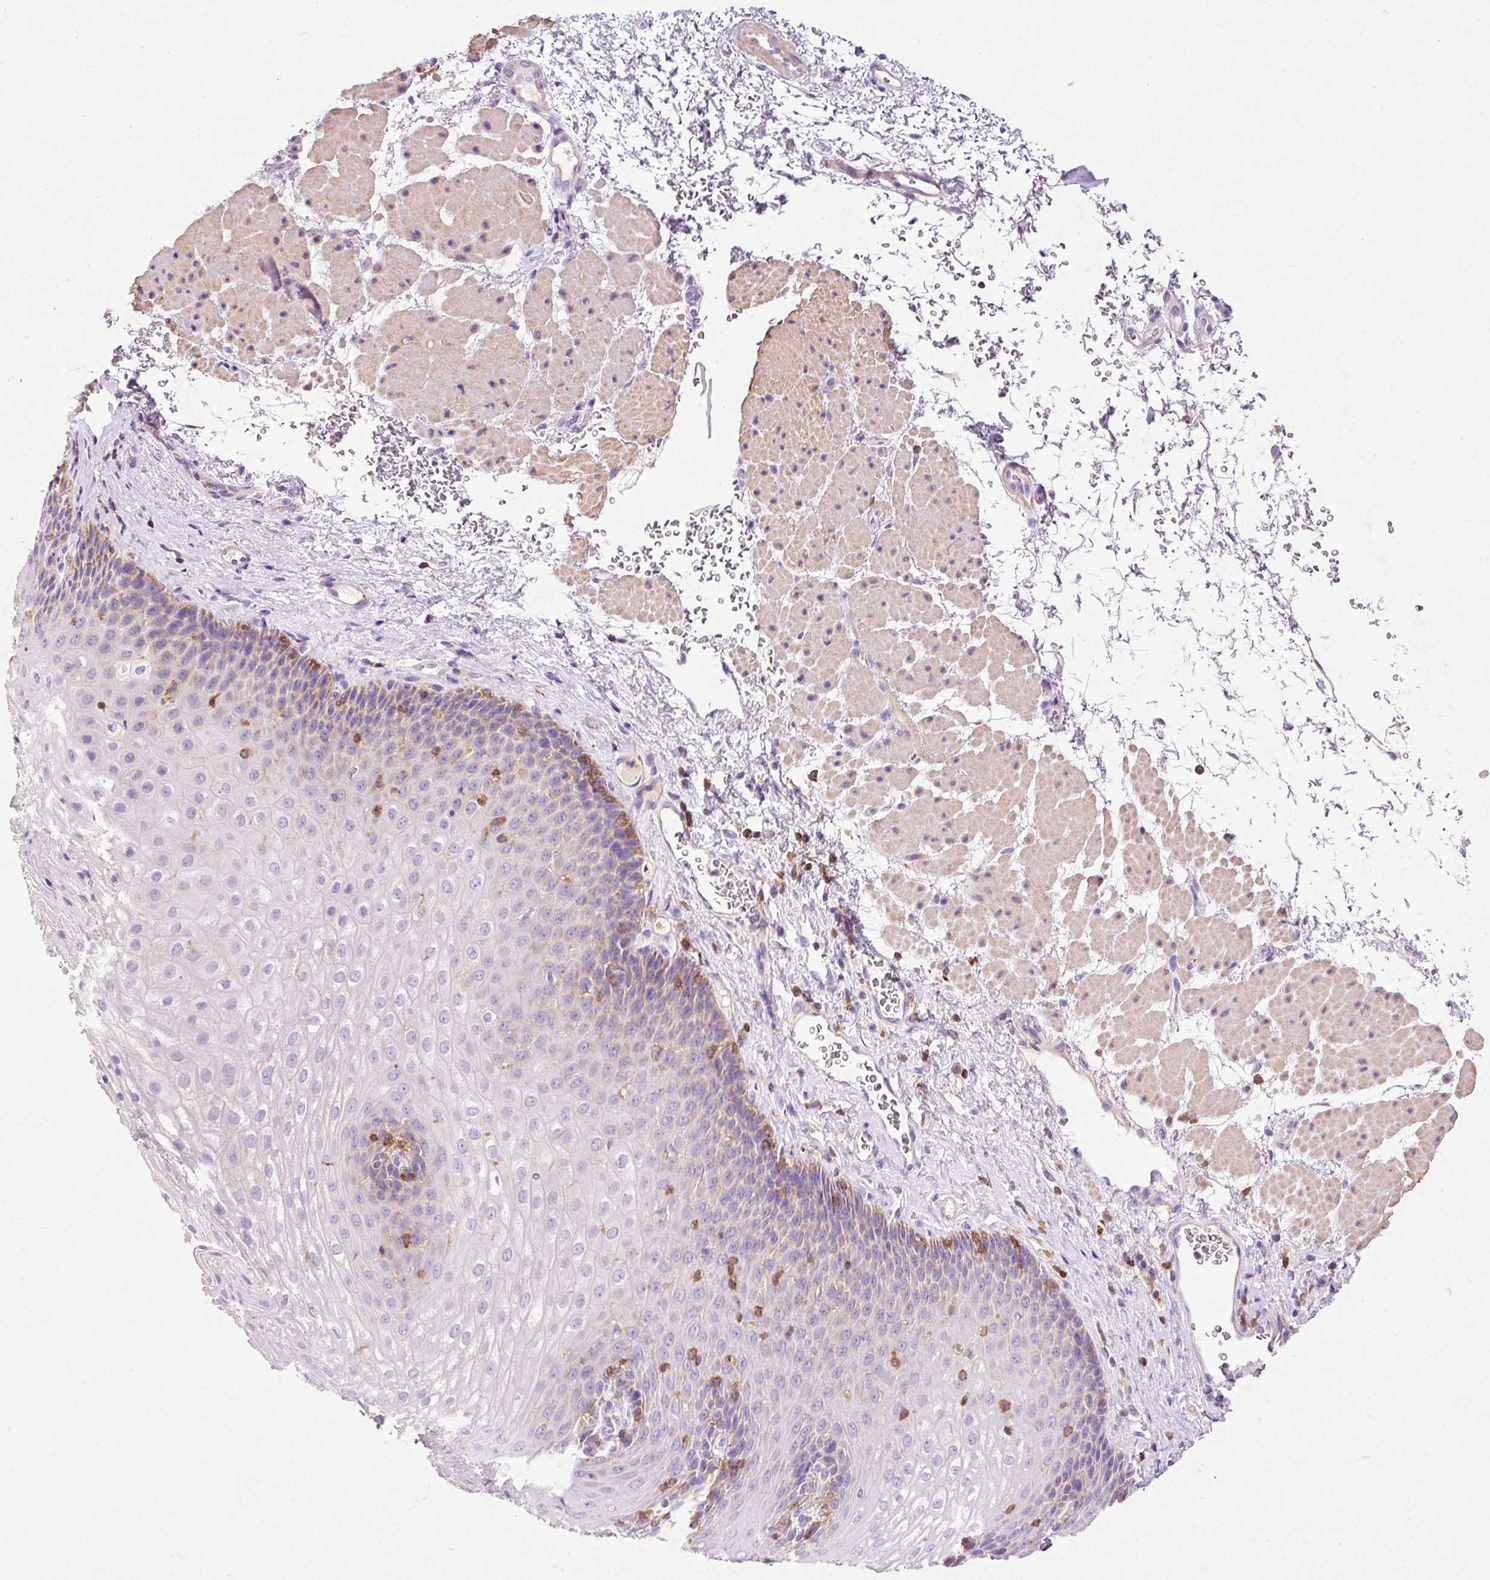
{"staining": {"intensity": "negative", "quantity": "none", "location": "none"}, "tissue": "esophagus", "cell_type": "Squamous epithelial cells", "image_type": "normal", "snomed": [{"axis": "morphology", "description": "Normal tissue, NOS"}, {"axis": "topography", "description": "Esophagus"}], "caption": "Photomicrograph shows no significant protein staining in squamous epithelial cells of benign esophagus.", "gene": "IMMT", "patient": {"sex": "female", "age": 66}}